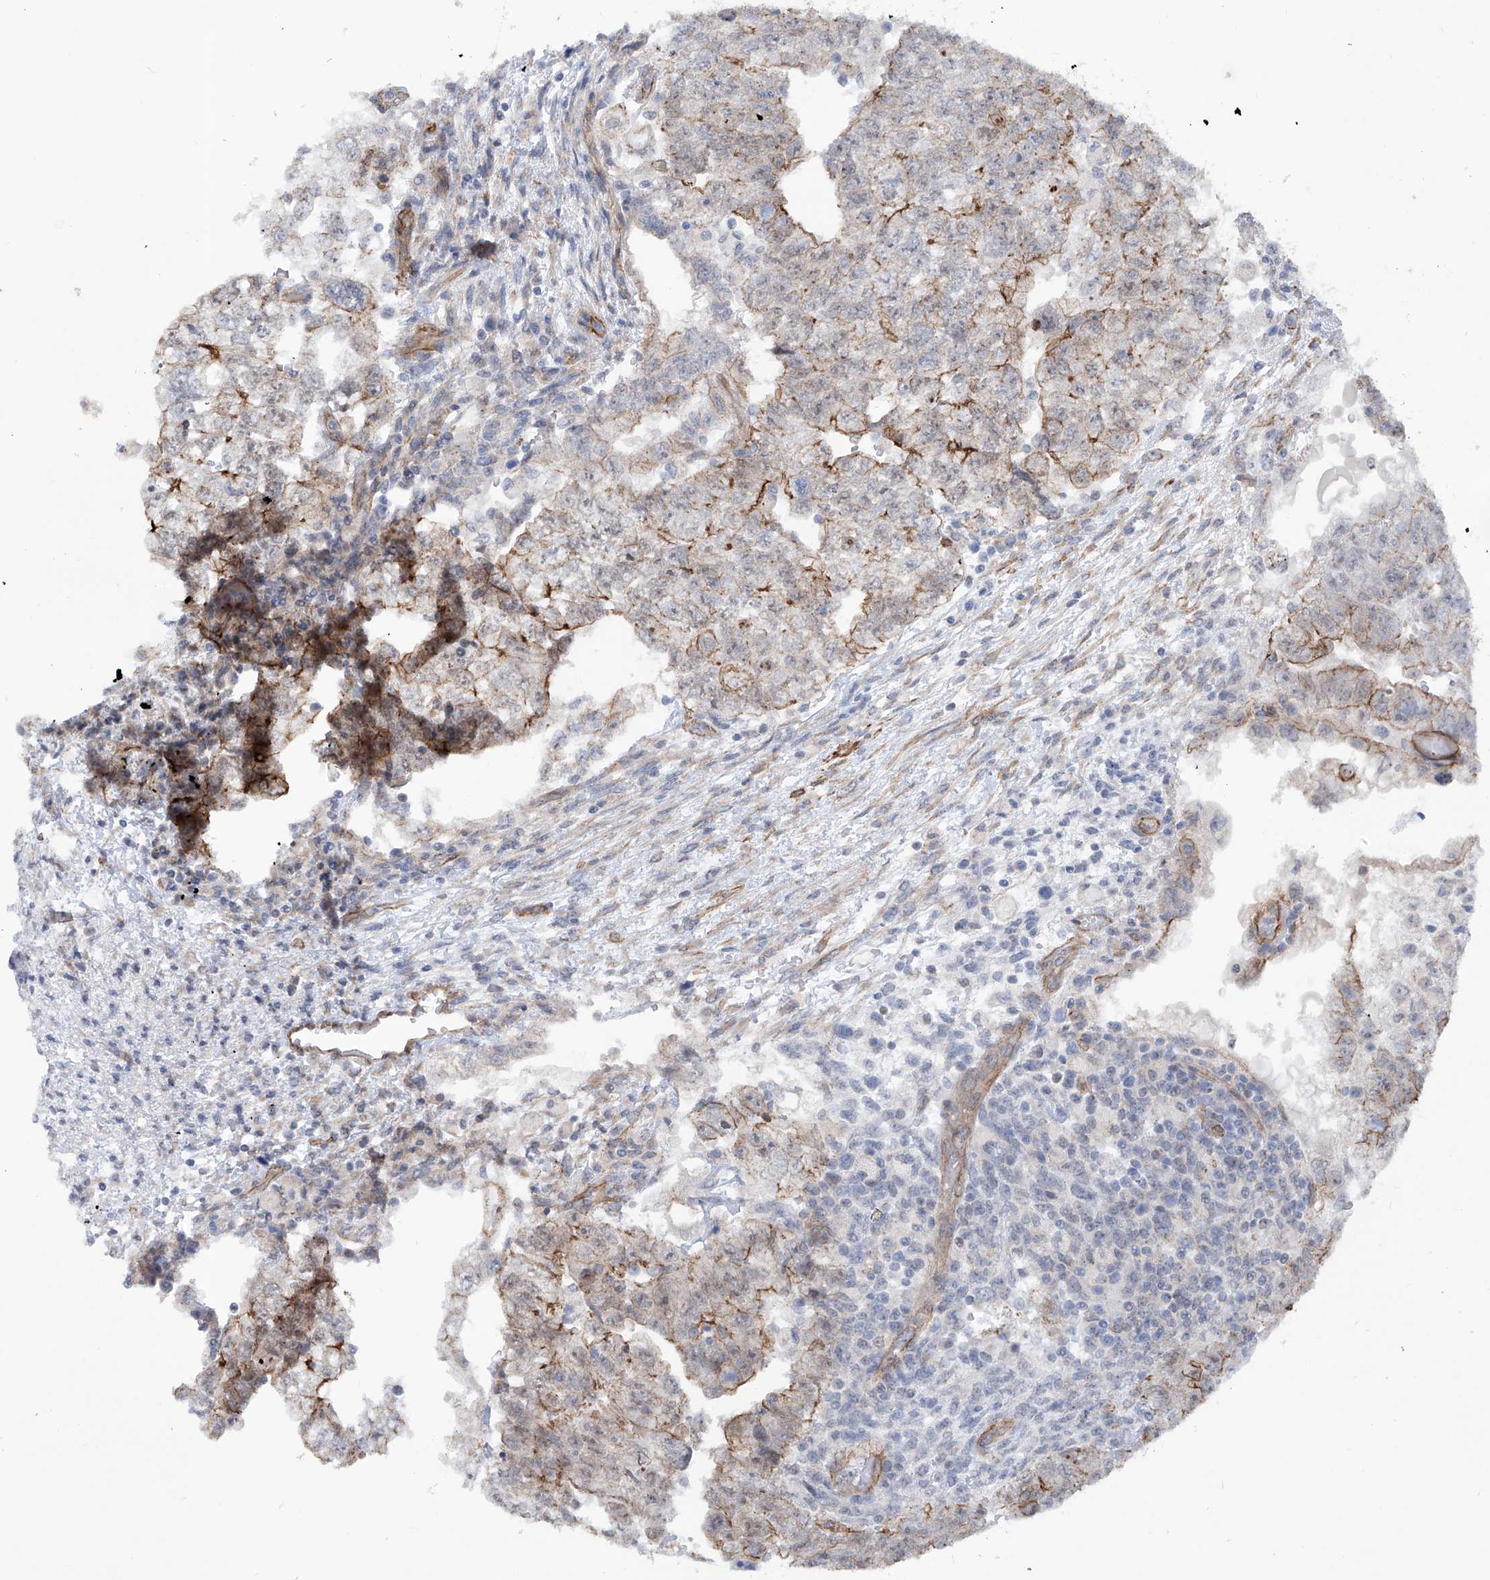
{"staining": {"intensity": "moderate", "quantity": "25%-75%", "location": "cytoplasmic/membranous"}, "tissue": "testis cancer", "cell_type": "Tumor cells", "image_type": "cancer", "snomed": [{"axis": "morphology", "description": "Carcinoma, Embryonal, NOS"}, {"axis": "topography", "description": "Testis"}], "caption": "The micrograph demonstrates a brown stain indicating the presence of a protein in the cytoplasmic/membranous of tumor cells in embryonal carcinoma (testis).", "gene": "ZNF490", "patient": {"sex": "male", "age": 36}}